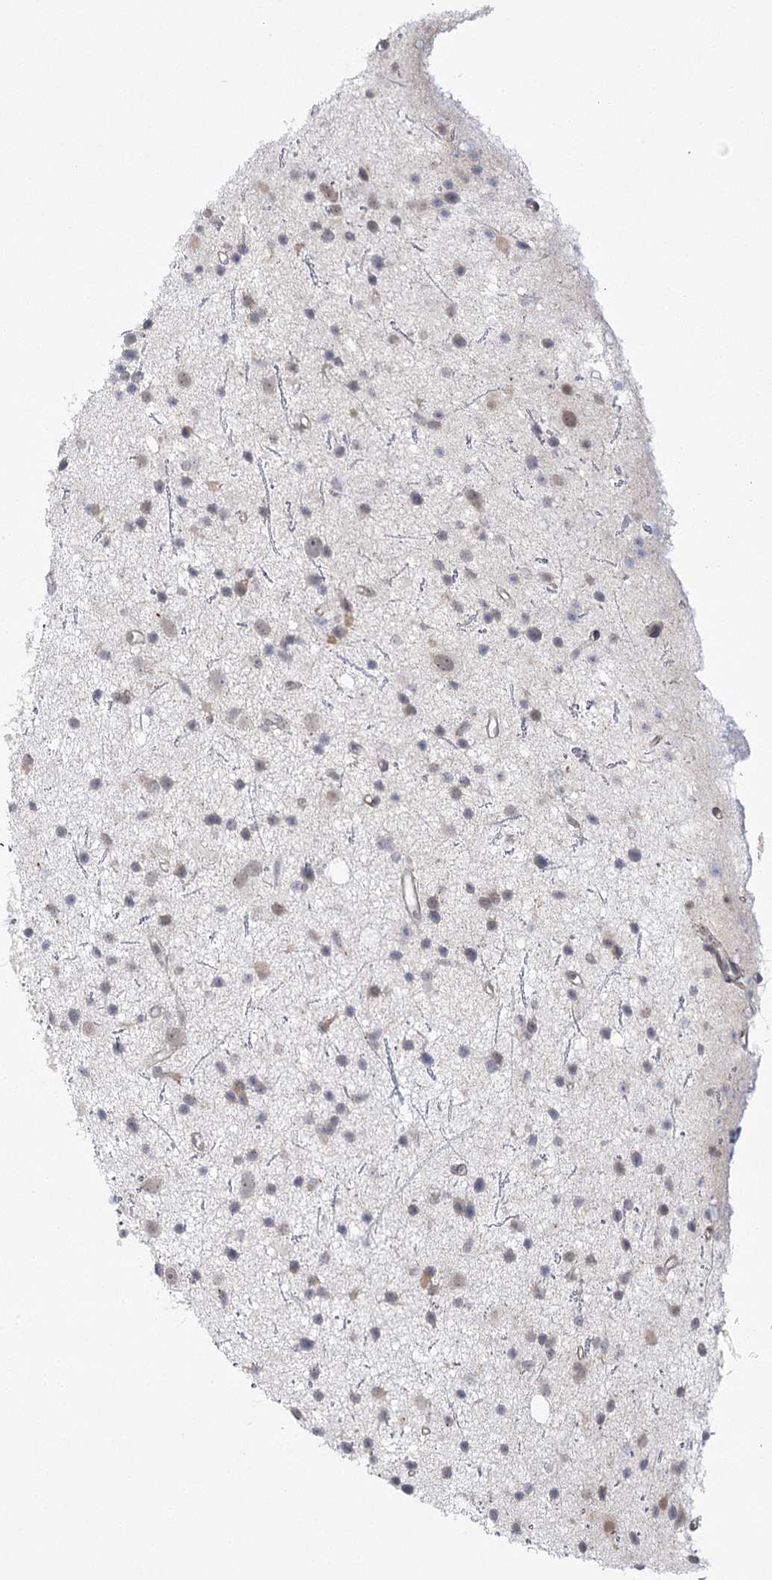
{"staining": {"intensity": "negative", "quantity": "none", "location": "none"}, "tissue": "glioma", "cell_type": "Tumor cells", "image_type": "cancer", "snomed": [{"axis": "morphology", "description": "Glioma, malignant, Low grade"}, {"axis": "topography", "description": "Cerebral cortex"}], "caption": "Photomicrograph shows no significant protein staining in tumor cells of glioma.", "gene": "MED28", "patient": {"sex": "female", "age": 39}}